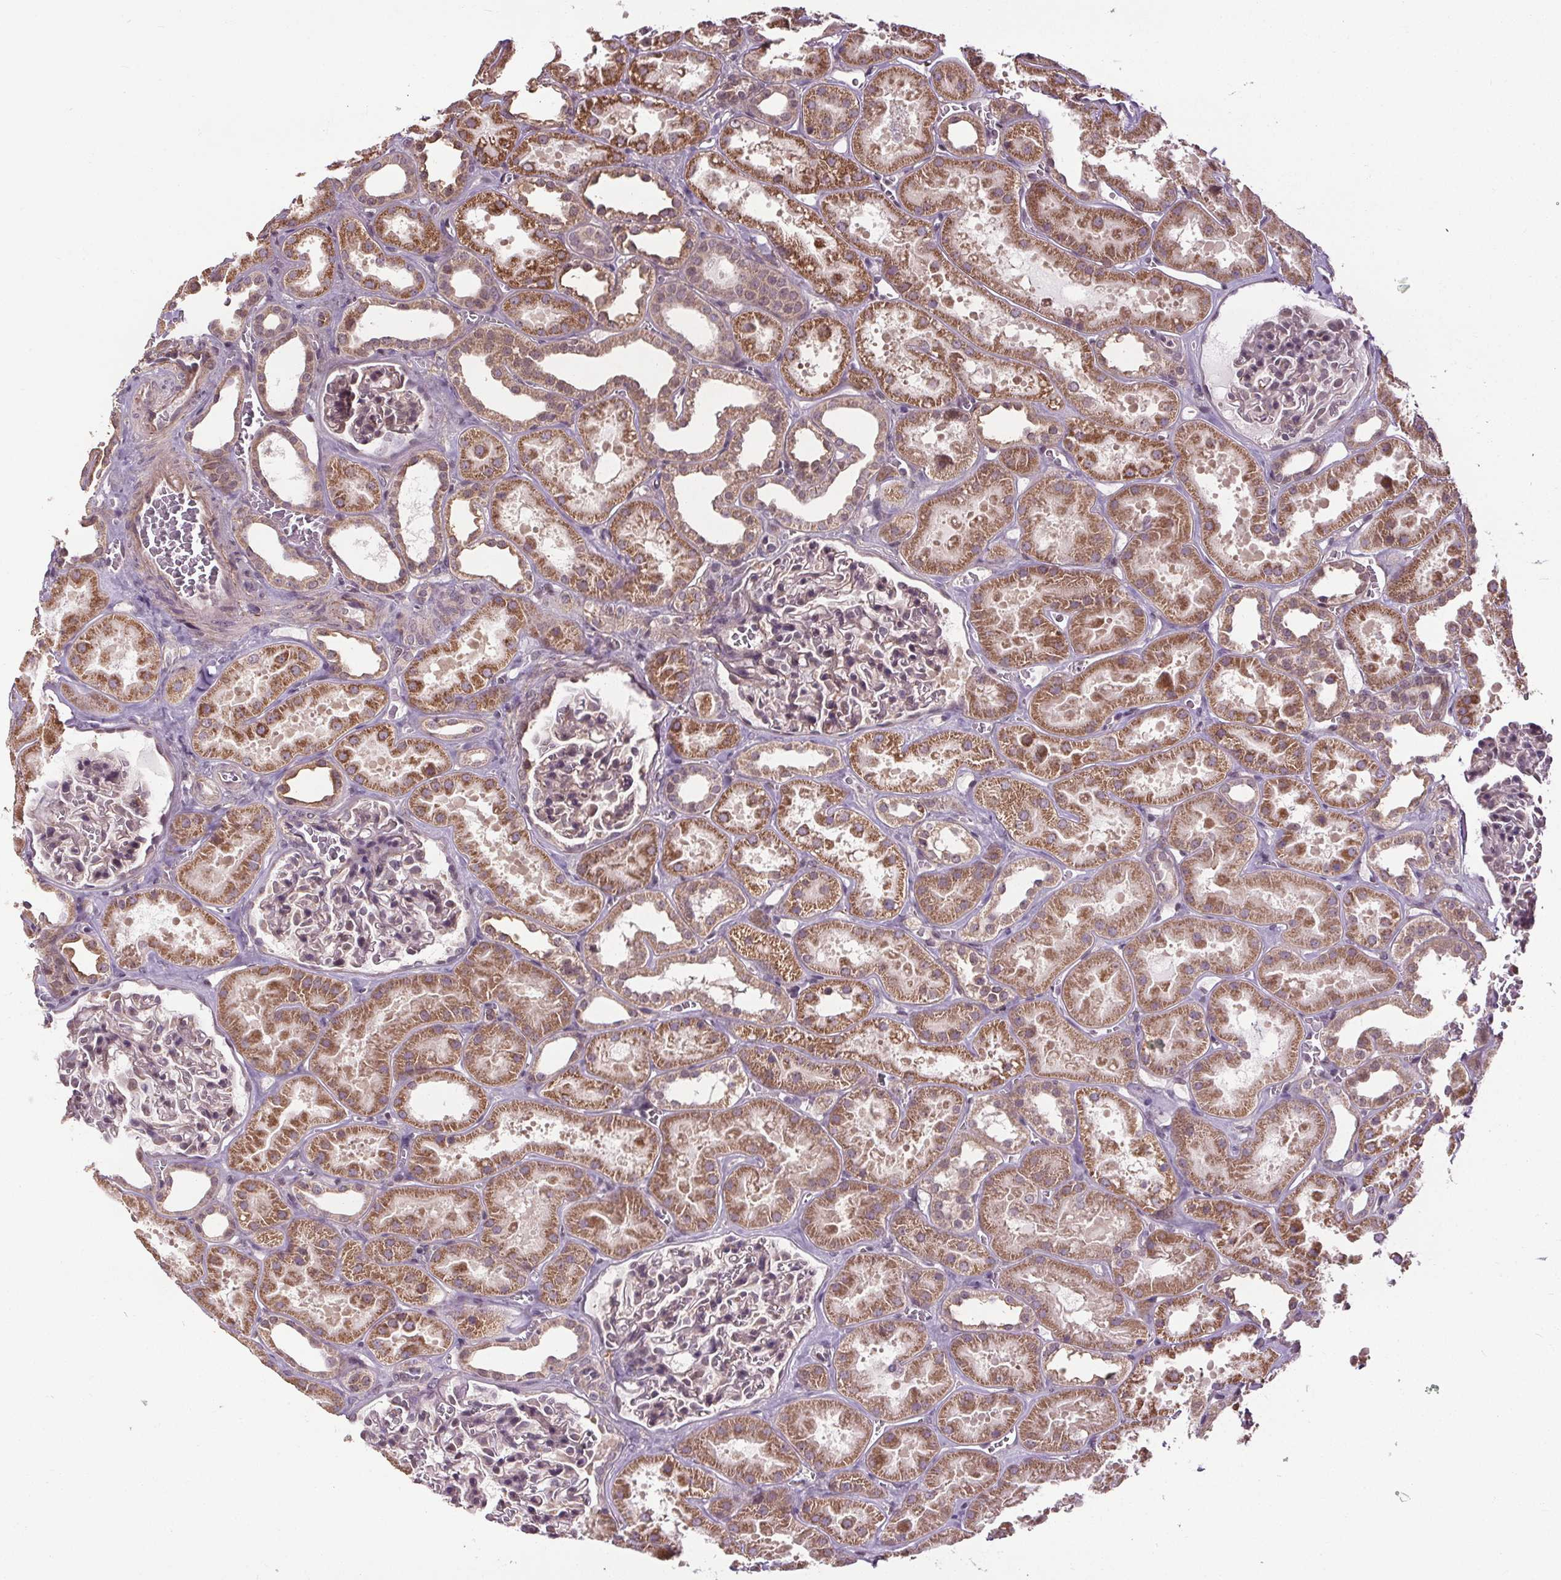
{"staining": {"intensity": "negative", "quantity": "none", "location": "none"}, "tissue": "kidney", "cell_type": "Cells in glomeruli", "image_type": "normal", "snomed": [{"axis": "morphology", "description": "Normal tissue, NOS"}, {"axis": "topography", "description": "Kidney"}], "caption": "The image reveals no staining of cells in glomeruli in benign kidney. The staining is performed using DAB brown chromogen with nuclei counter-stained in using hematoxylin.", "gene": "KIAA0232", "patient": {"sex": "female", "age": 41}}